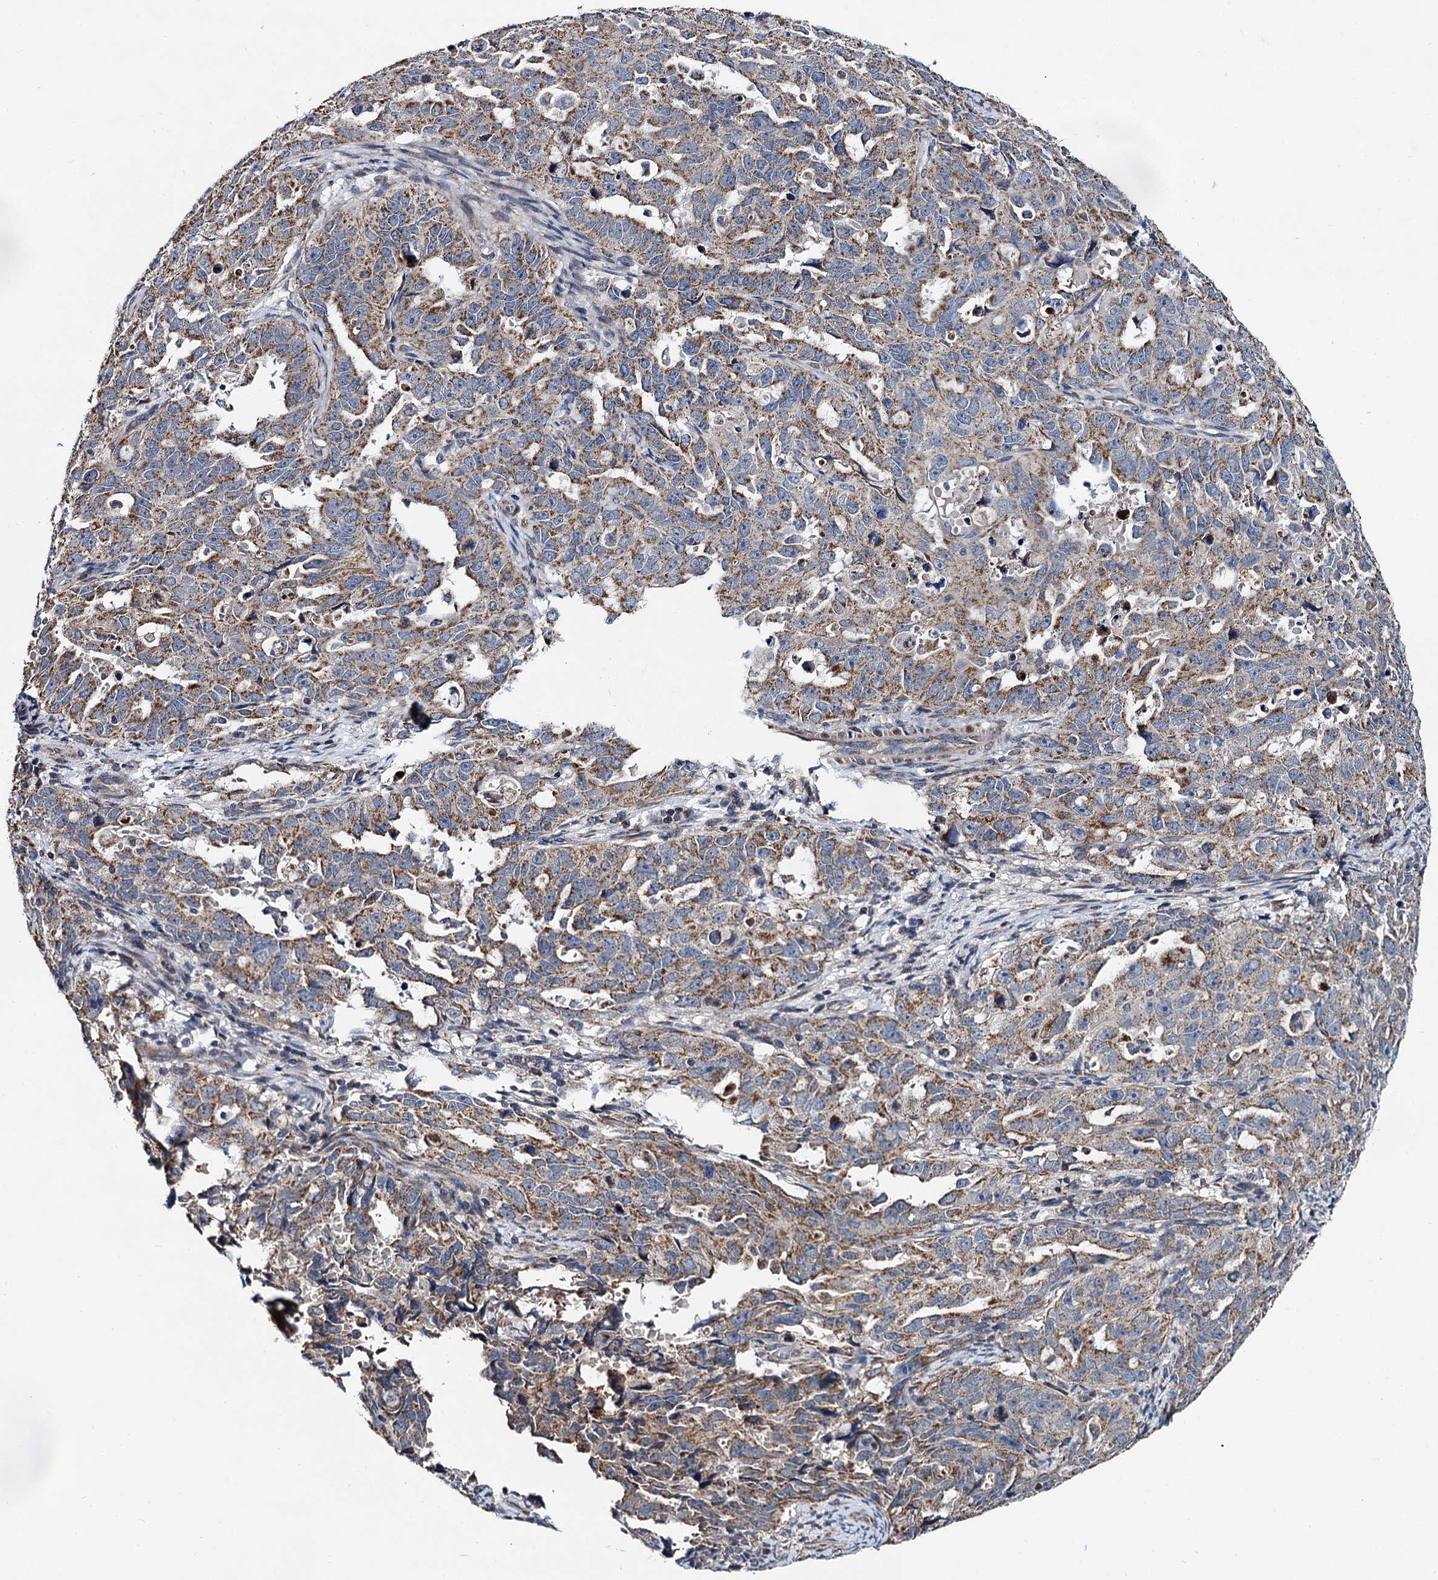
{"staining": {"intensity": "moderate", "quantity": ">75%", "location": "cytoplasmic/membranous"}, "tissue": "endometrial cancer", "cell_type": "Tumor cells", "image_type": "cancer", "snomed": [{"axis": "morphology", "description": "Adenocarcinoma, NOS"}, {"axis": "topography", "description": "Endometrium"}], "caption": "Protein expression analysis of human adenocarcinoma (endometrial) reveals moderate cytoplasmic/membranous positivity in approximately >75% of tumor cells.", "gene": "SPRYD3", "patient": {"sex": "female", "age": 65}}